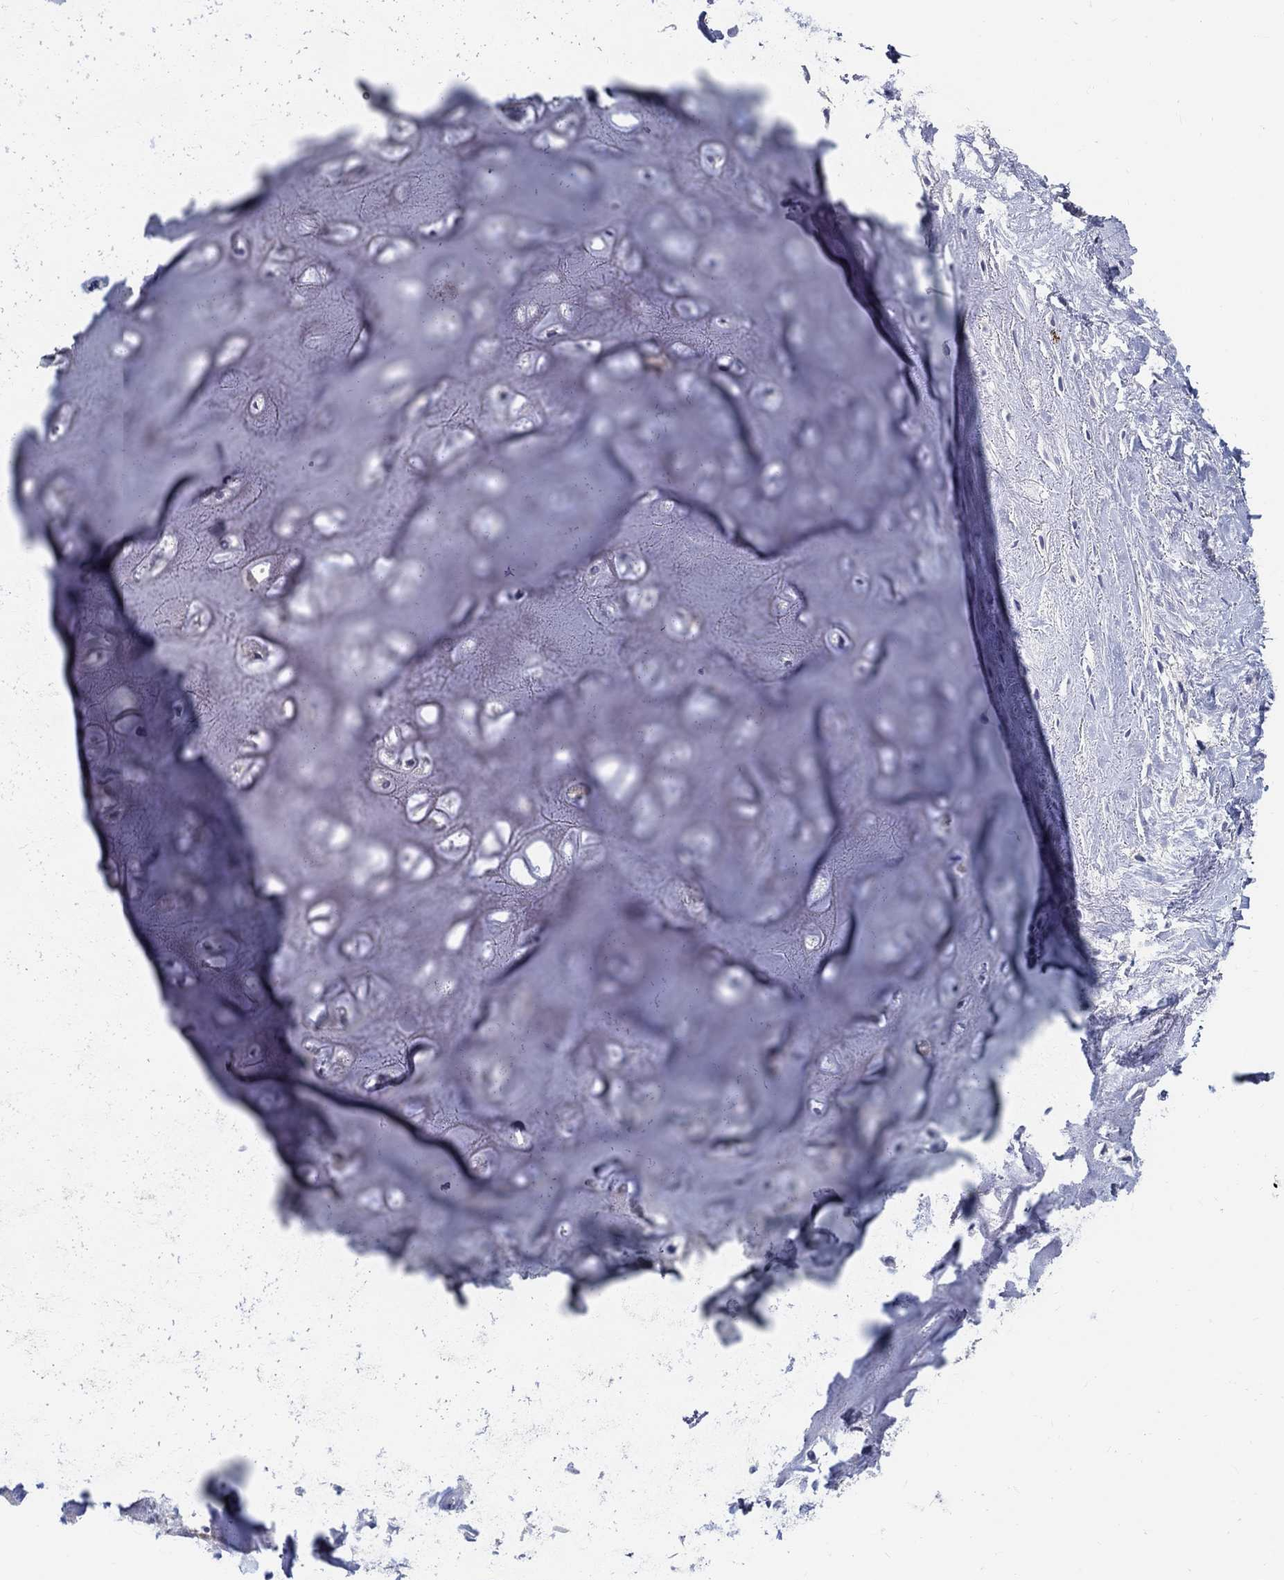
{"staining": {"intensity": "negative", "quantity": "none", "location": "none"}, "tissue": "adipose tissue", "cell_type": "Adipocytes", "image_type": "normal", "snomed": [{"axis": "morphology", "description": "Normal tissue, NOS"}, {"axis": "morphology", "description": "Squamous cell carcinoma, NOS"}, {"axis": "topography", "description": "Cartilage tissue"}, {"axis": "topography", "description": "Head-Neck"}], "caption": "An immunohistochemistry photomicrograph of unremarkable adipose tissue is shown. There is no staining in adipocytes of adipose tissue. (Immunohistochemistry (ihc), brightfield microscopy, high magnification).", "gene": "SOX2", "patient": {"sex": "male", "age": 62}}